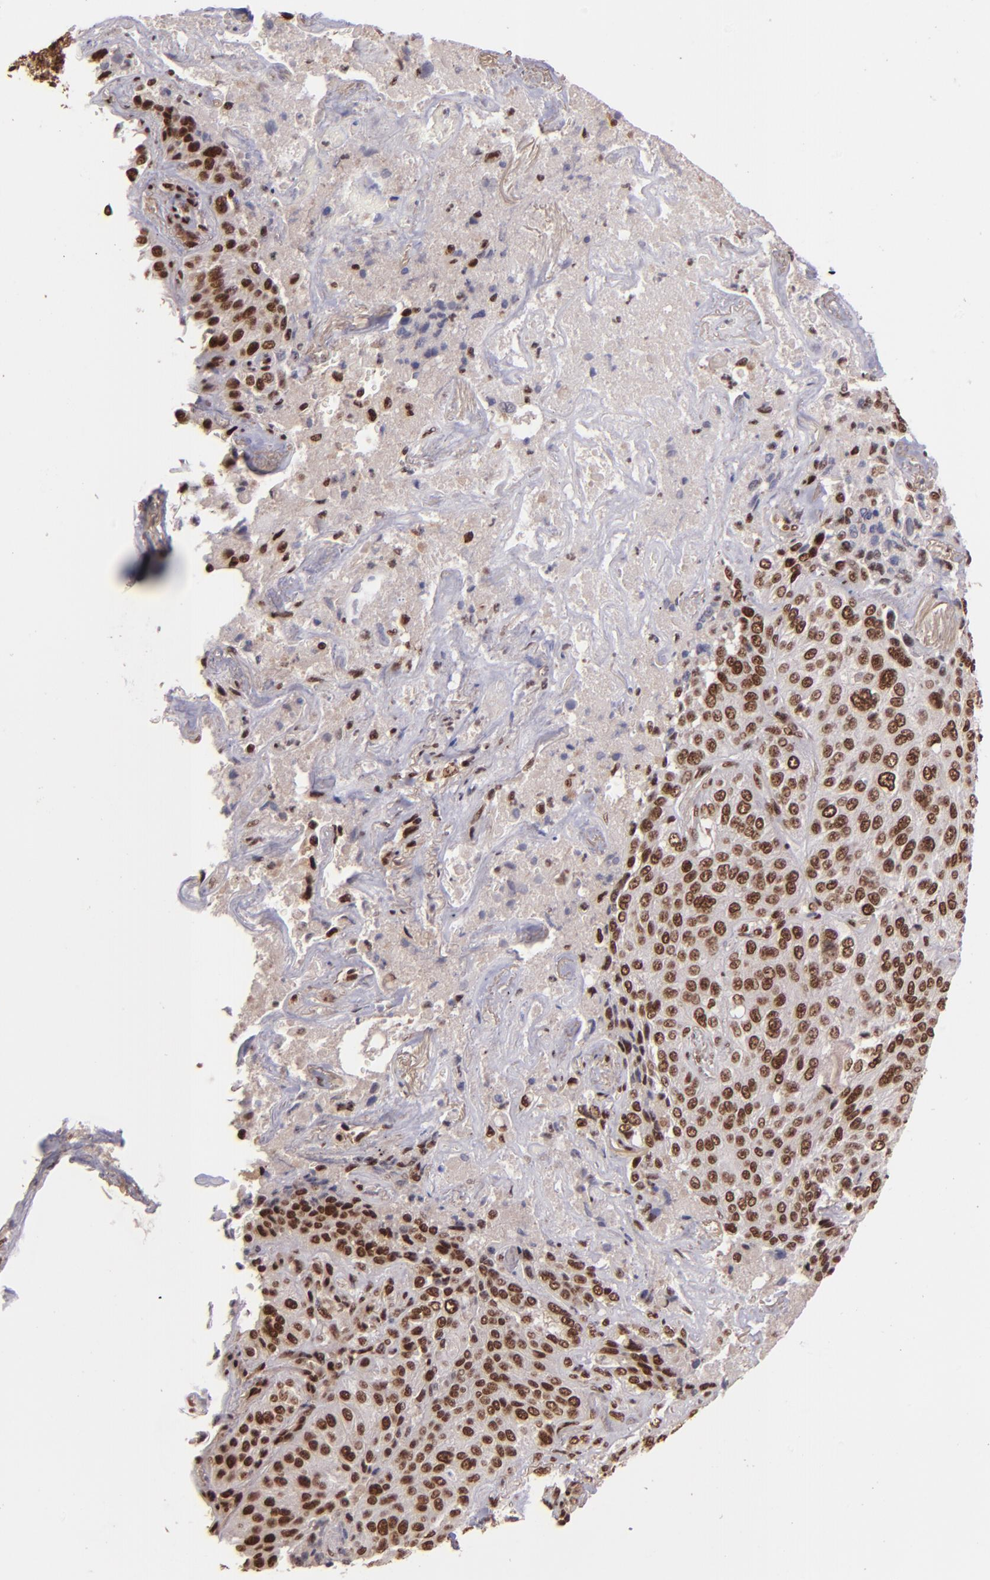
{"staining": {"intensity": "strong", "quantity": ">75%", "location": "nuclear"}, "tissue": "lung cancer", "cell_type": "Tumor cells", "image_type": "cancer", "snomed": [{"axis": "morphology", "description": "Squamous cell carcinoma, NOS"}, {"axis": "topography", "description": "Lung"}], "caption": "A high amount of strong nuclear expression is appreciated in about >75% of tumor cells in lung squamous cell carcinoma tissue.", "gene": "PQBP1", "patient": {"sex": "male", "age": 54}}